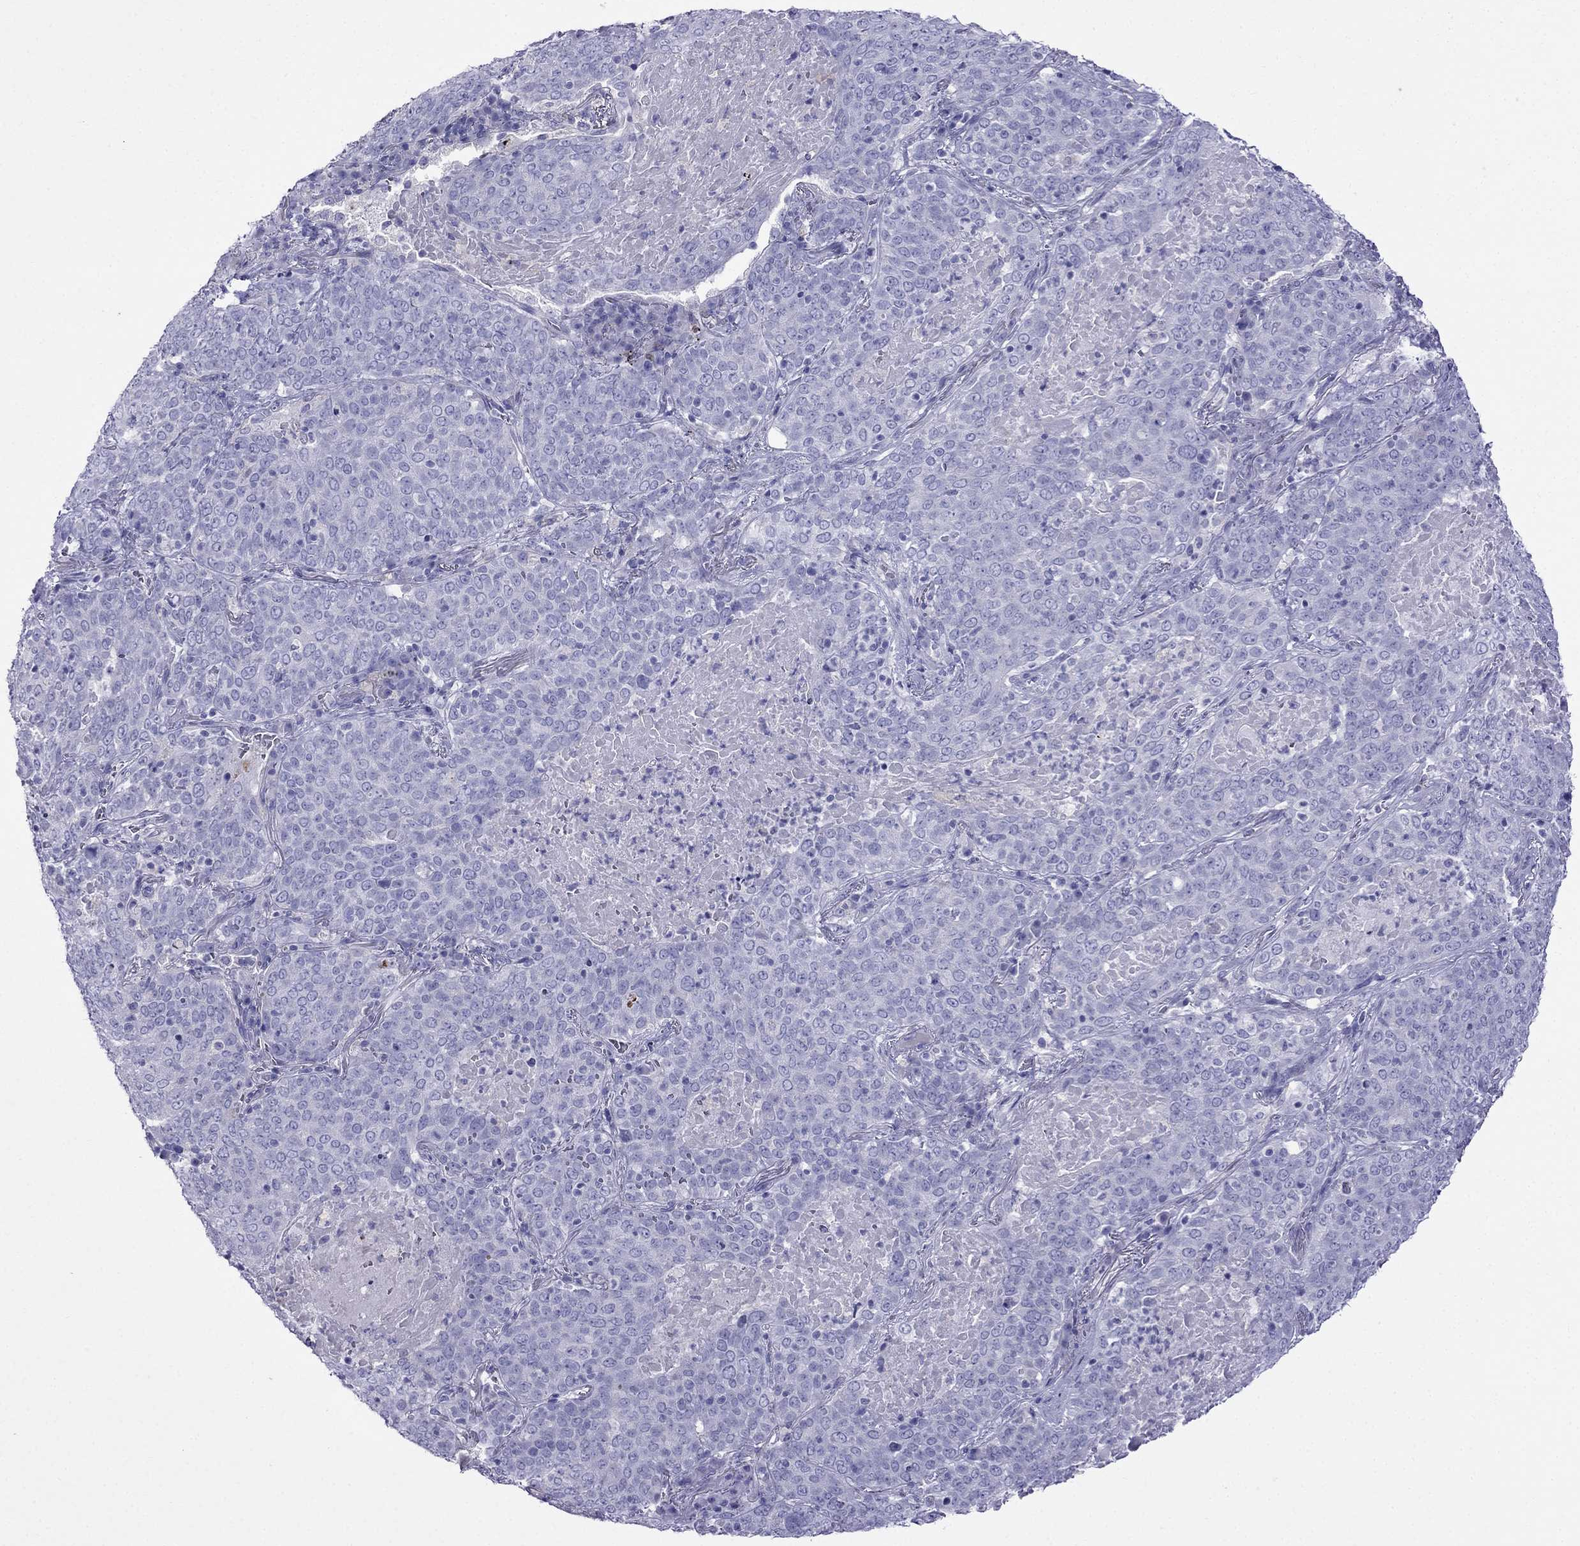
{"staining": {"intensity": "negative", "quantity": "none", "location": "none"}, "tissue": "lung cancer", "cell_type": "Tumor cells", "image_type": "cancer", "snomed": [{"axis": "morphology", "description": "Squamous cell carcinoma, NOS"}, {"axis": "topography", "description": "Lung"}], "caption": "This is a histopathology image of IHC staining of squamous cell carcinoma (lung), which shows no expression in tumor cells.", "gene": "TDRD1", "patient": {"sex": "male", "age": 82}}